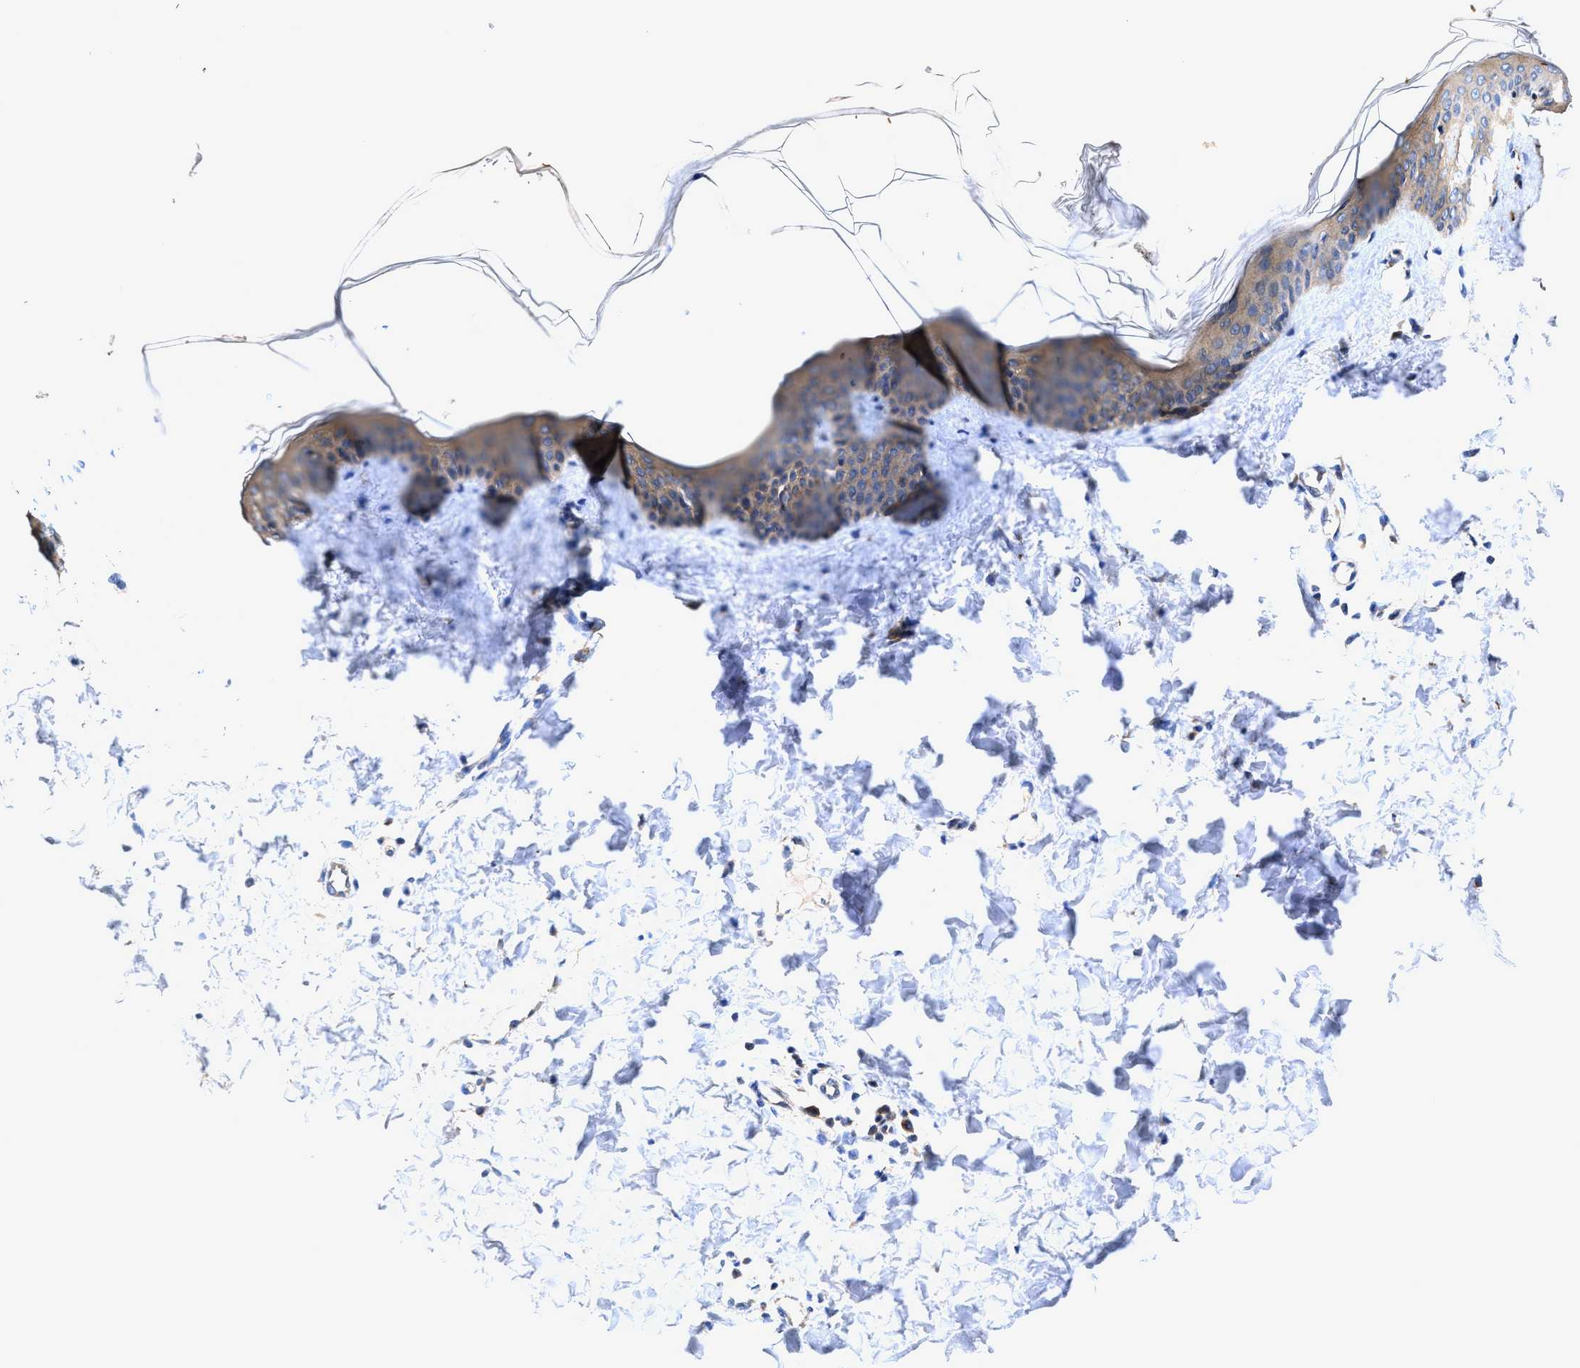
{"staining": {"intensity": "weak", "quantity": ">75%", "location": "cytoplasmic/membranous"}, "tissue": "skin", "cell_type": "Fibroblasts", "image_type": "normal", "snomed": [{"axis": "morphology", "description": "Normal tissue, NOS"}, {"axis": "topography", "description": "Skin"}], "caption": "Fibroblasts reveal weak cytoplasmic/membranous positivity in about >75% of cells in normal skin.", "gene": "EFNA4", "patient": {"sex": "female", "age": 17}}